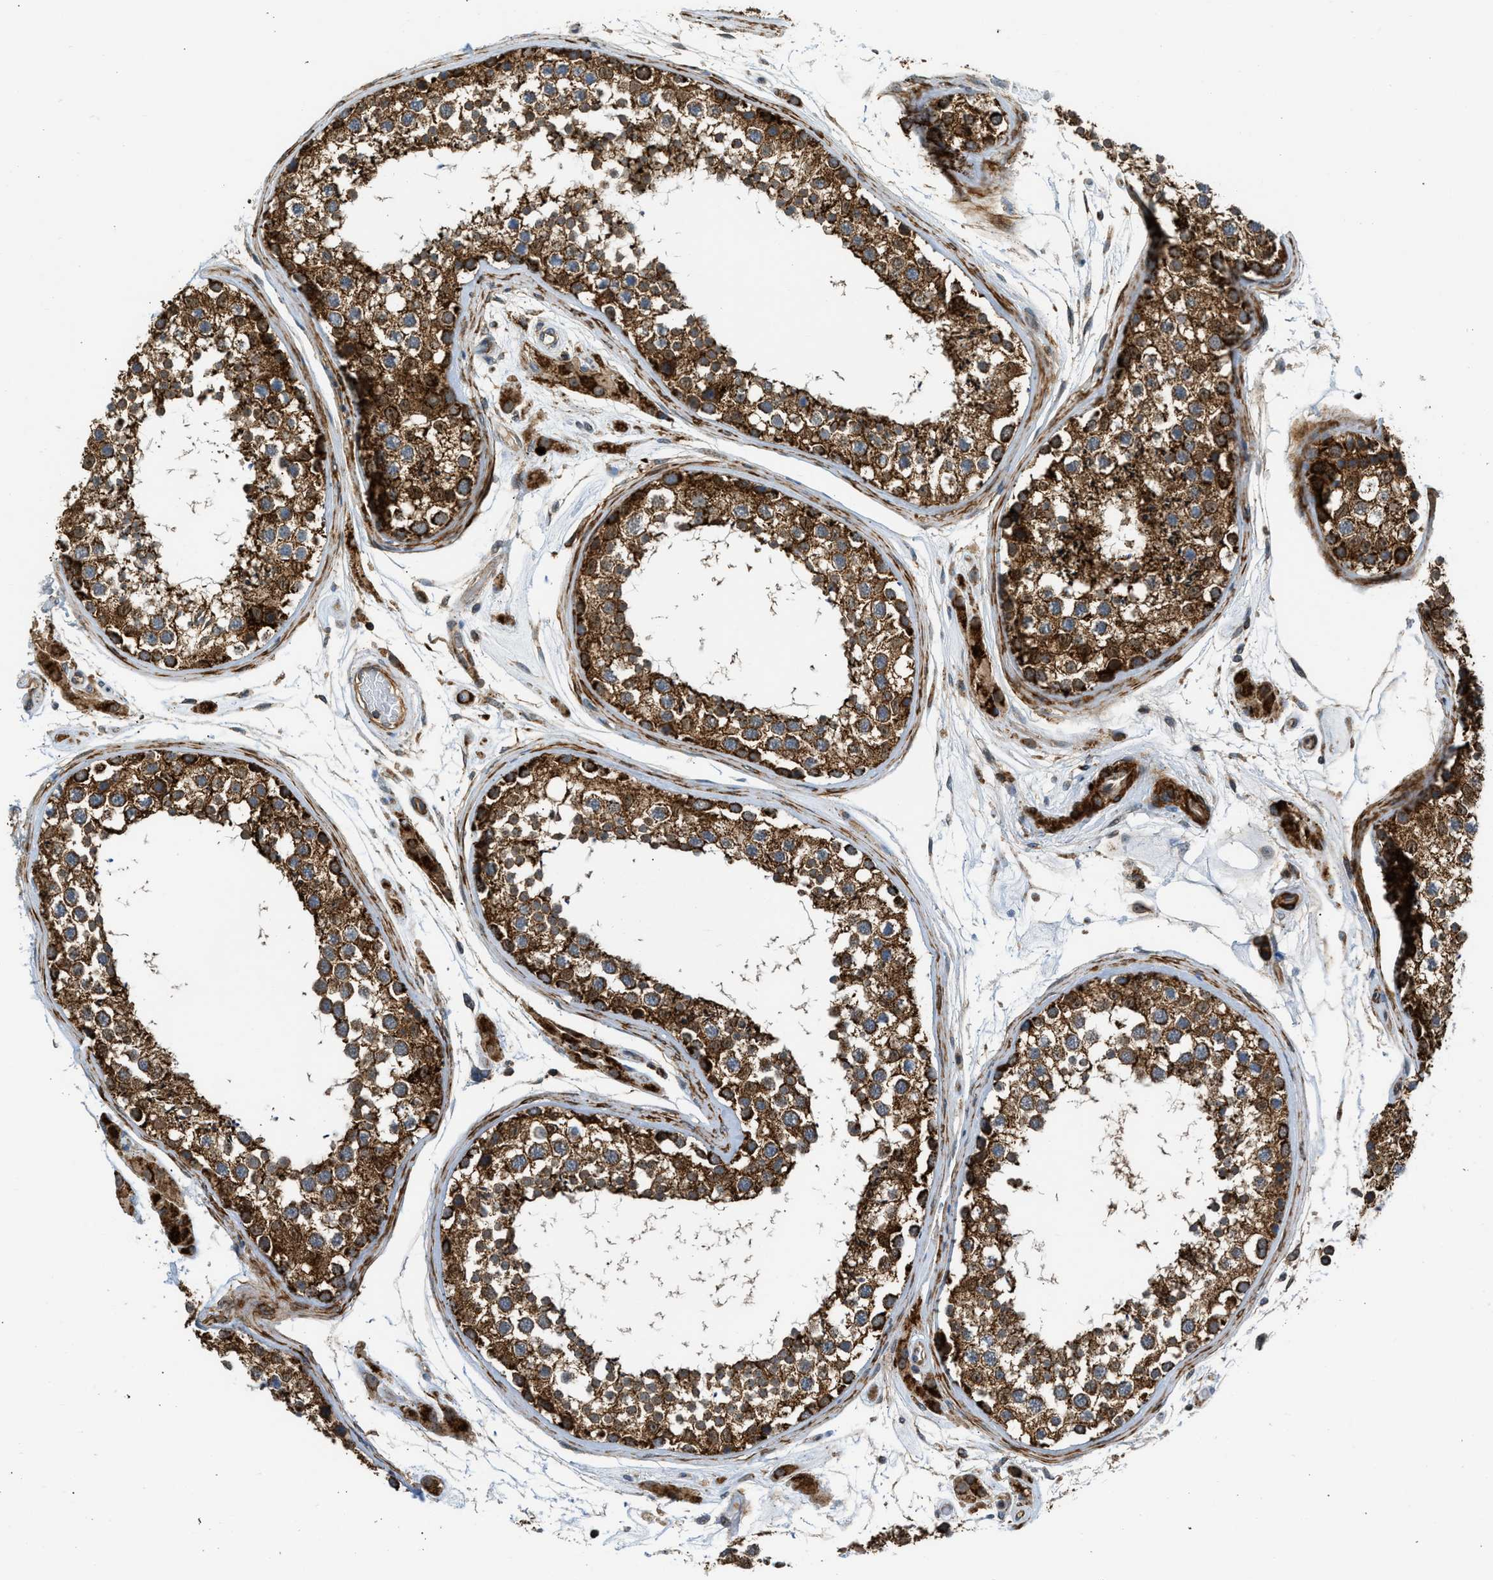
{"staining": {"intensity": "strong", "quantity": ">75%", "location": "cytoplasmic/membranous"}, "tissue": "testis", "cell_type": "Cells in seminiferous ducts", "image_type": "normal", "snomed": [{"axis": "morphology", "description": "Normal tissue, NOS"}, {"axis": "topography", "description": "Testis"}], "caption": "The image reveals immunohistochemical staining of benign testis. There is strong cytoplasmic/membranous expression is seen in about >75% of cells in seminiferous ducts.", "gene": "SESN2", "patient": {"sex": "male", "age": 46}}